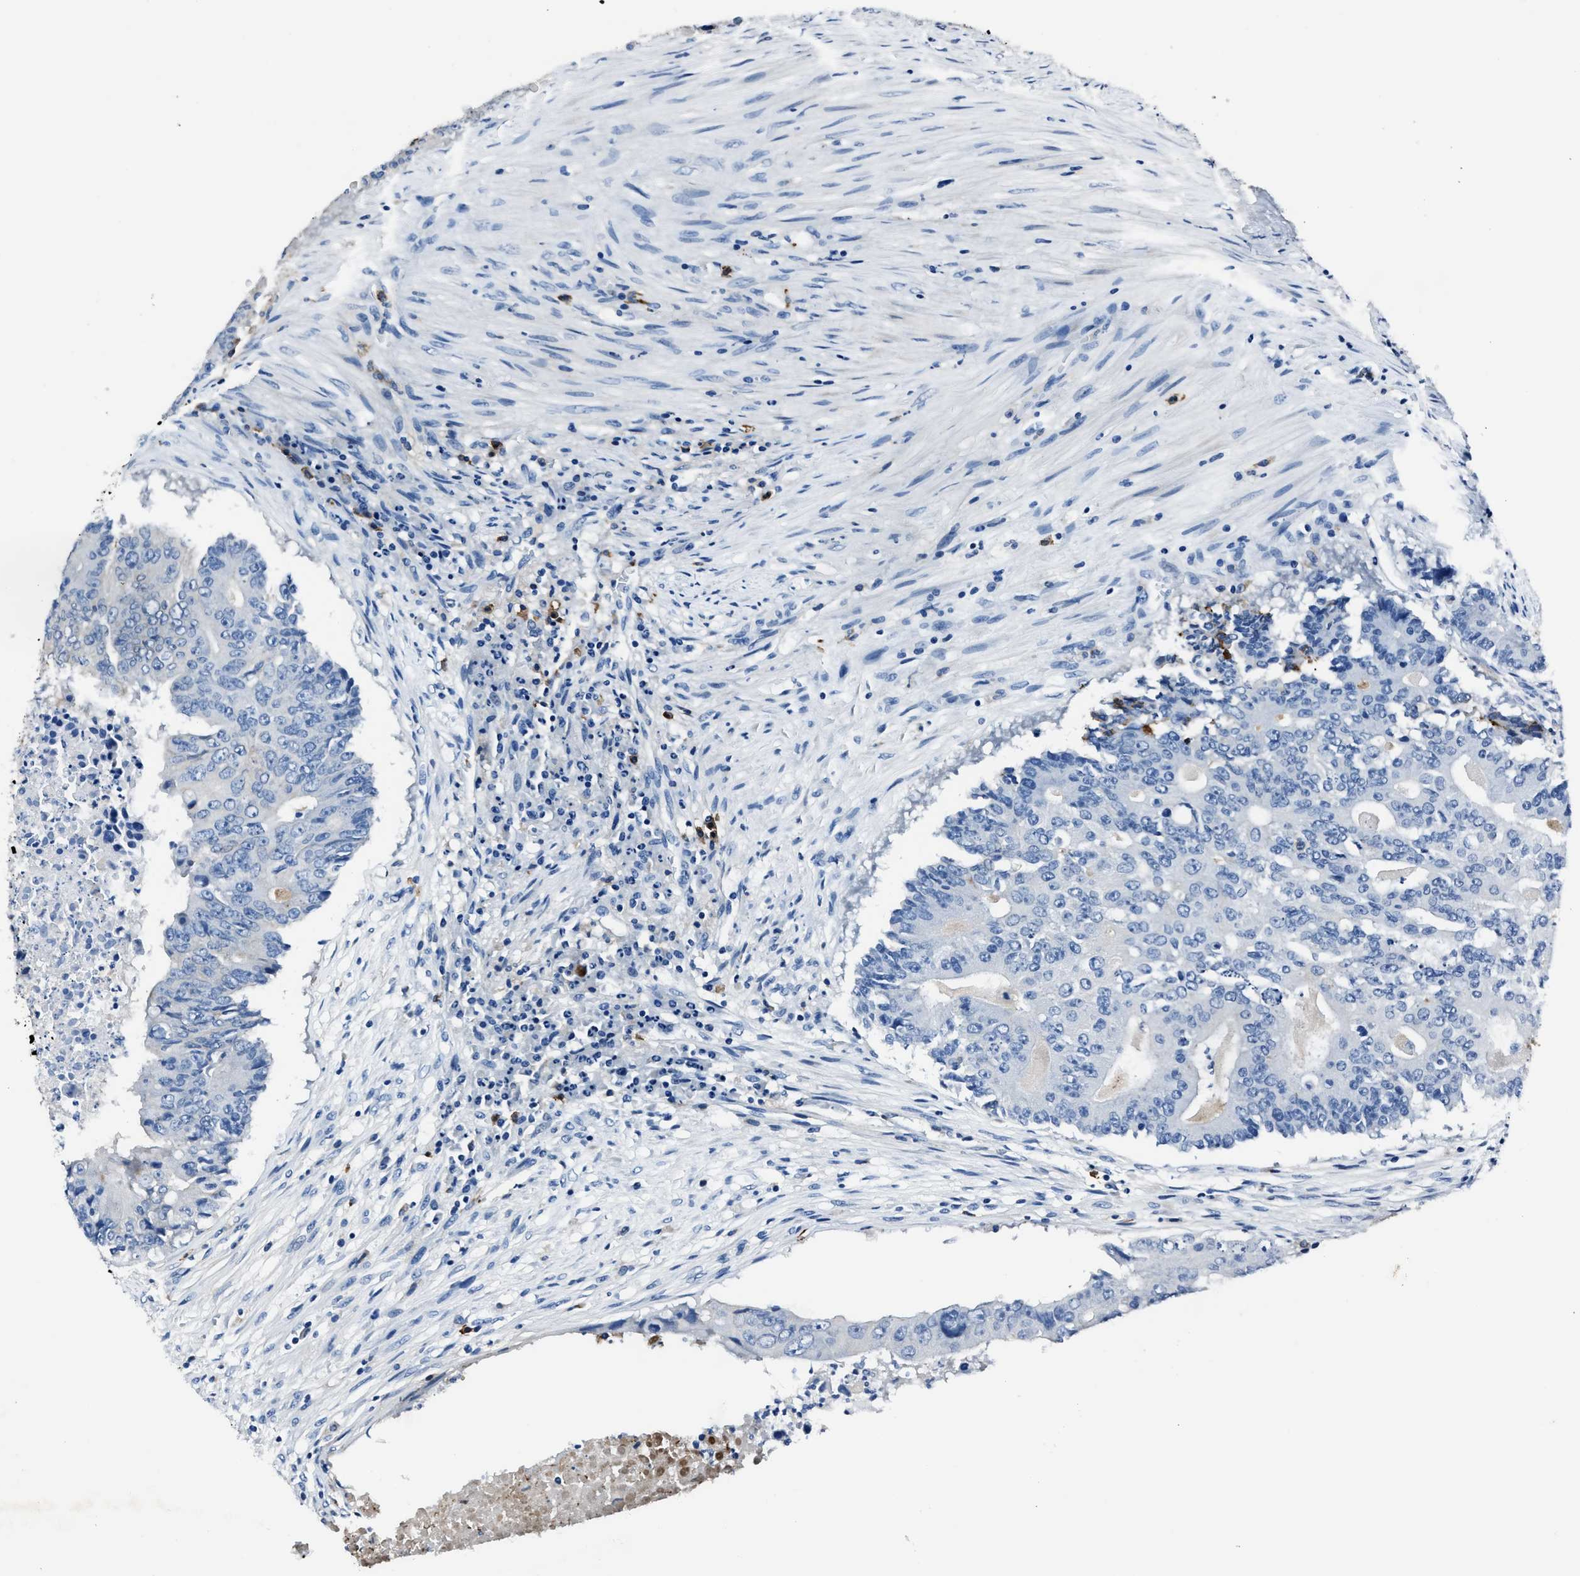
{"staining": {"intensity": "negative", "quantity": "none", "location": "none"}, "tissue": "colorectal cancer", "cell_type": "Tumor cells", "image_type": "cancer", "snomed": [{"axis": "morphology", "description": "Adenocarcinoma, NOS"}, {"axis": "topography", "description": "Colon"}], "caption": "Tumor cells are negative for brown protein staining in adenocarcinoma (colorectal).", "gene": "FGL2", "patient": {"sex": "male", "age": 87}}